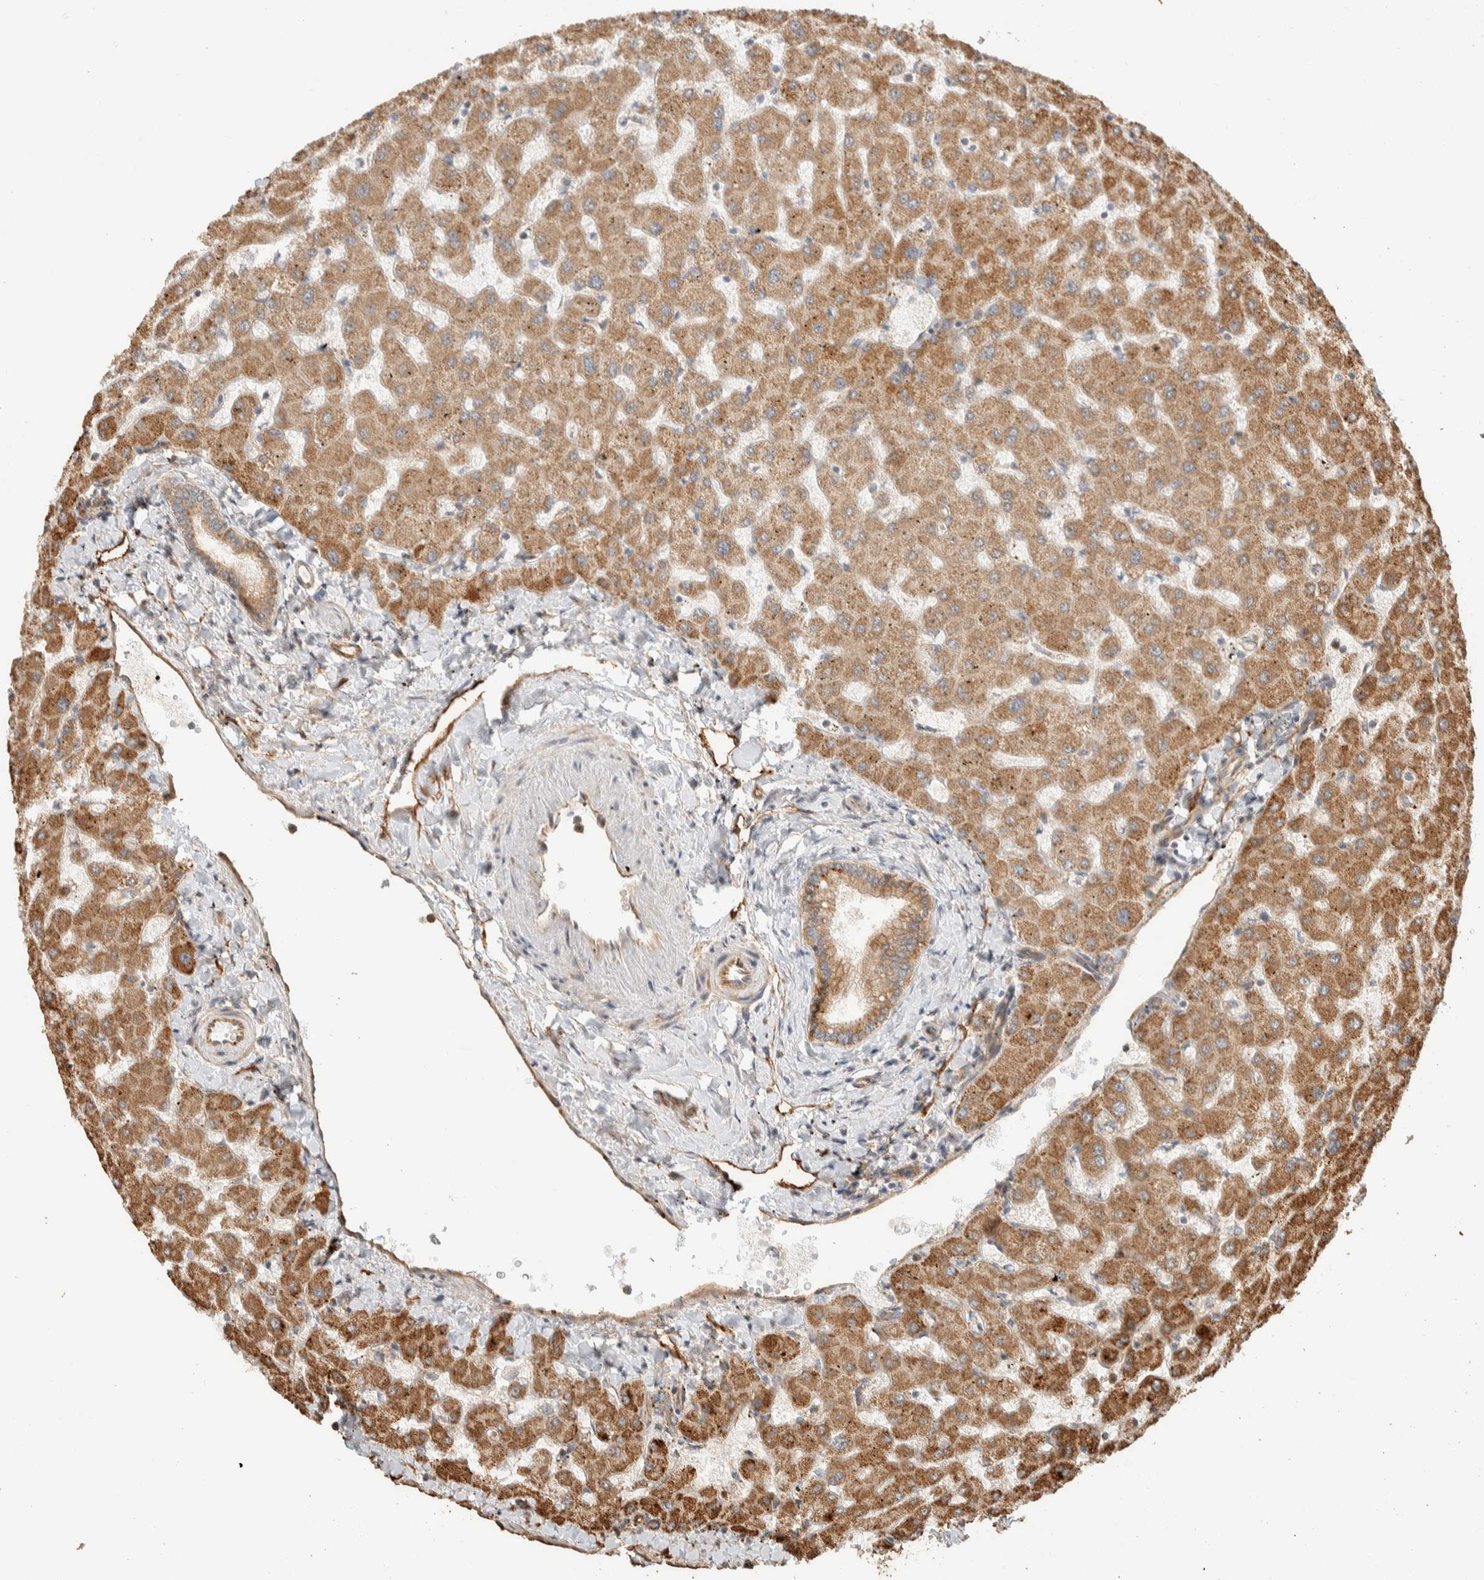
{"staining": {"intensity": "moderate", "quantity": ">75%", "location": "cytoplasmic/membranous"}, "tissue": "liver", "cell_type": "Cholangiocytes", "image_type": "normal", "snomed": [{"axis": "morphology", "description": "Normal tissue, NOS"}, {"axis": "topography", "description": "Liver"}], "caption": "Normal liver demonstrates moderate cytoplasmic/membranous positivity in about >75% of cholangiocytes The staining was performed using DAB (3,3'-diaminobenzidine) to visualize the protein expression in brown, while the nuclei were stained in blue with hematoxylin (Magnification: 20x)..", "gene": "KIF9", "patient": {"sex": "female", "age": 63}}